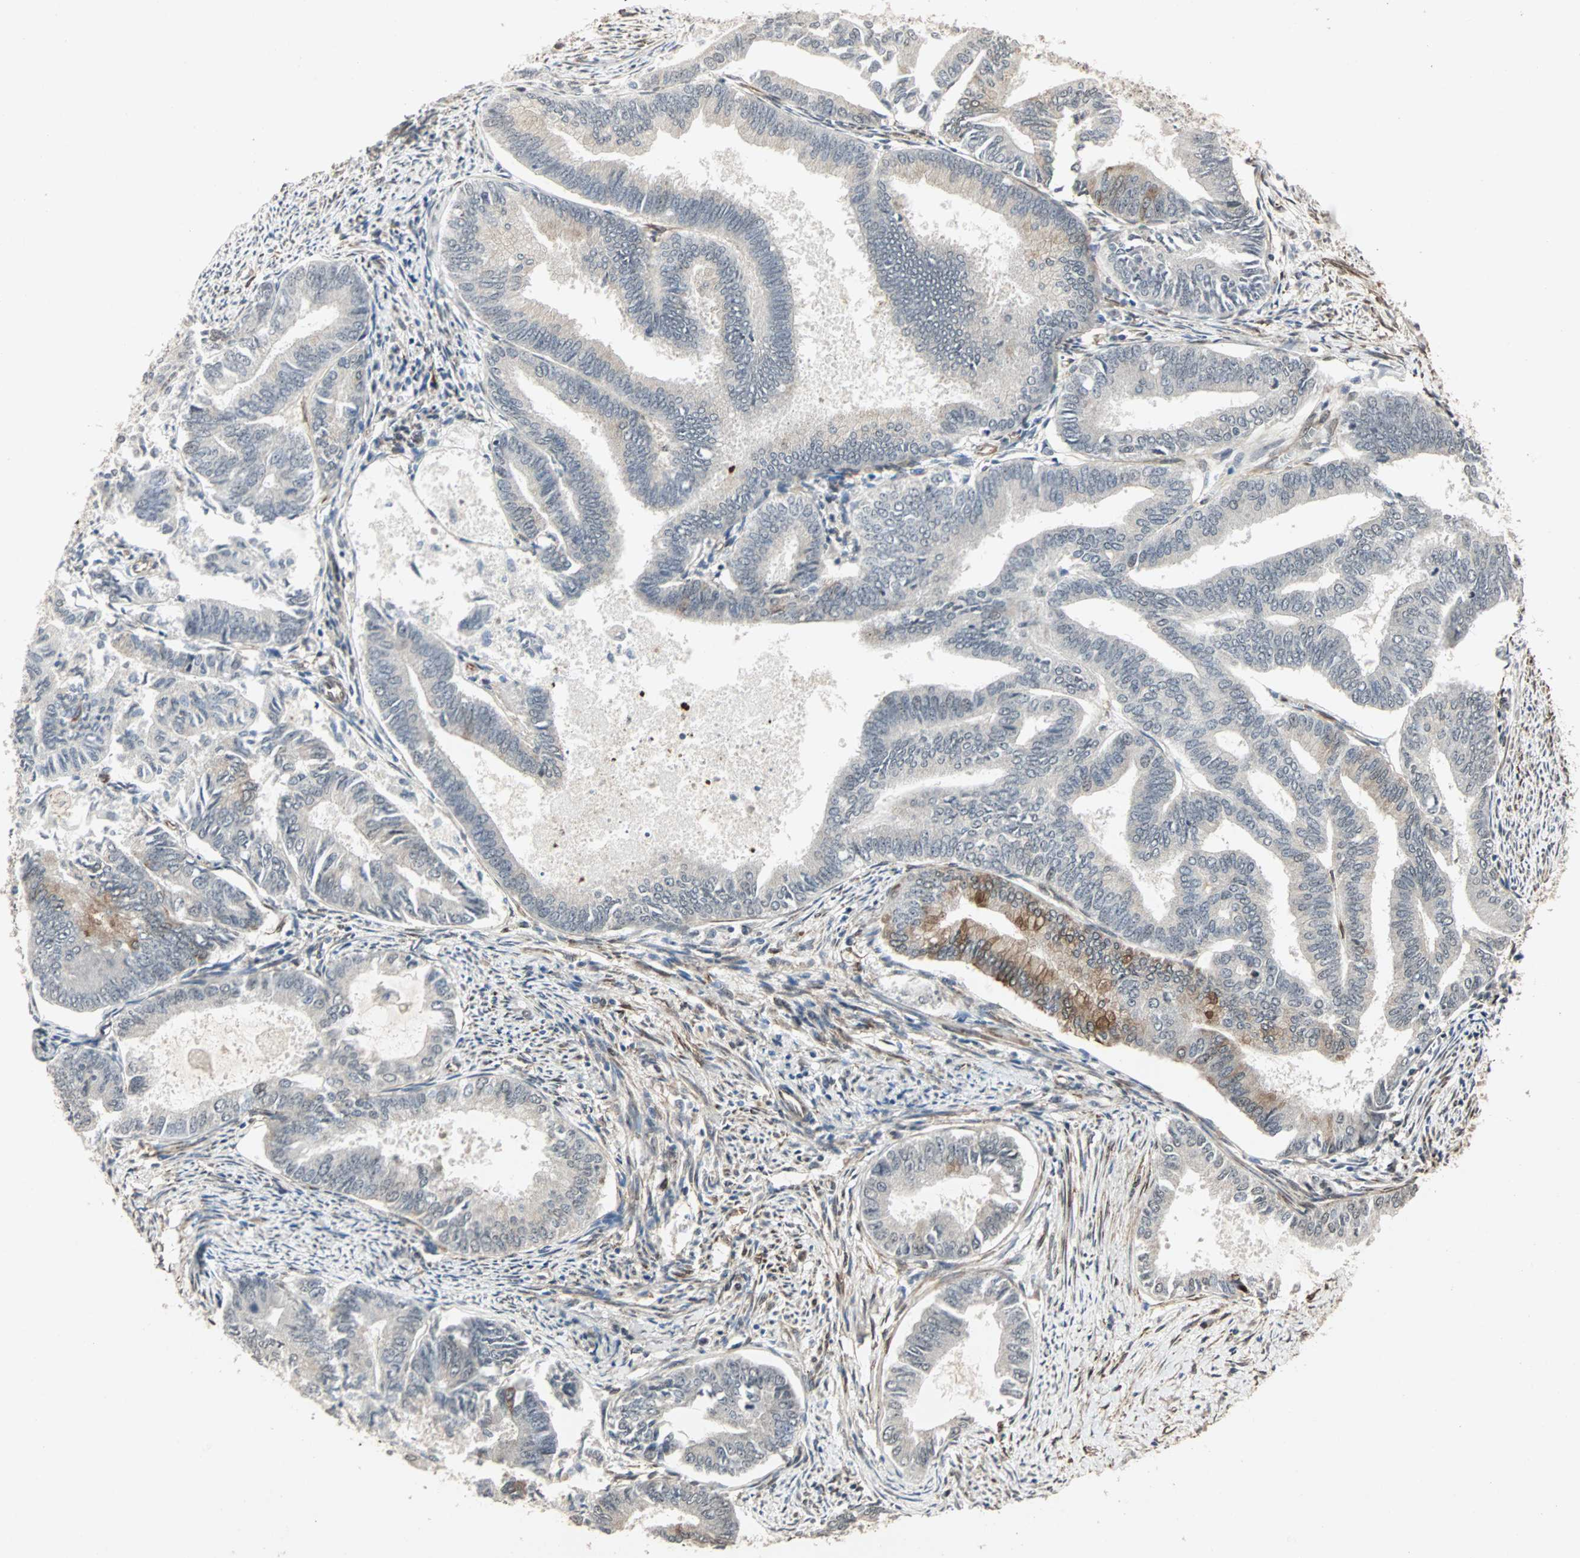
{"staining": {"intensity": "weak", "quantity": "<25%", "location": "cytoplasmic/membranous"}, "tissue": "endometrial cancer", "cell_type": "Tumor cells", "image_type": "cancer", "snomed": [{"axis": "morphology", "description": "Adenocarcinoma, NOS"}, {"axis": "topography", "description": "Endometrium"}], "caption": "IHC photomicrograph of neoplastic tissue: endometrial cancer stained with DAB (3,3'-diaminobenzidine) exhibits no significant protein staining in tumor cells.", "gene": "TRPV4", "patient": {"sex": "female", "age": 86}}